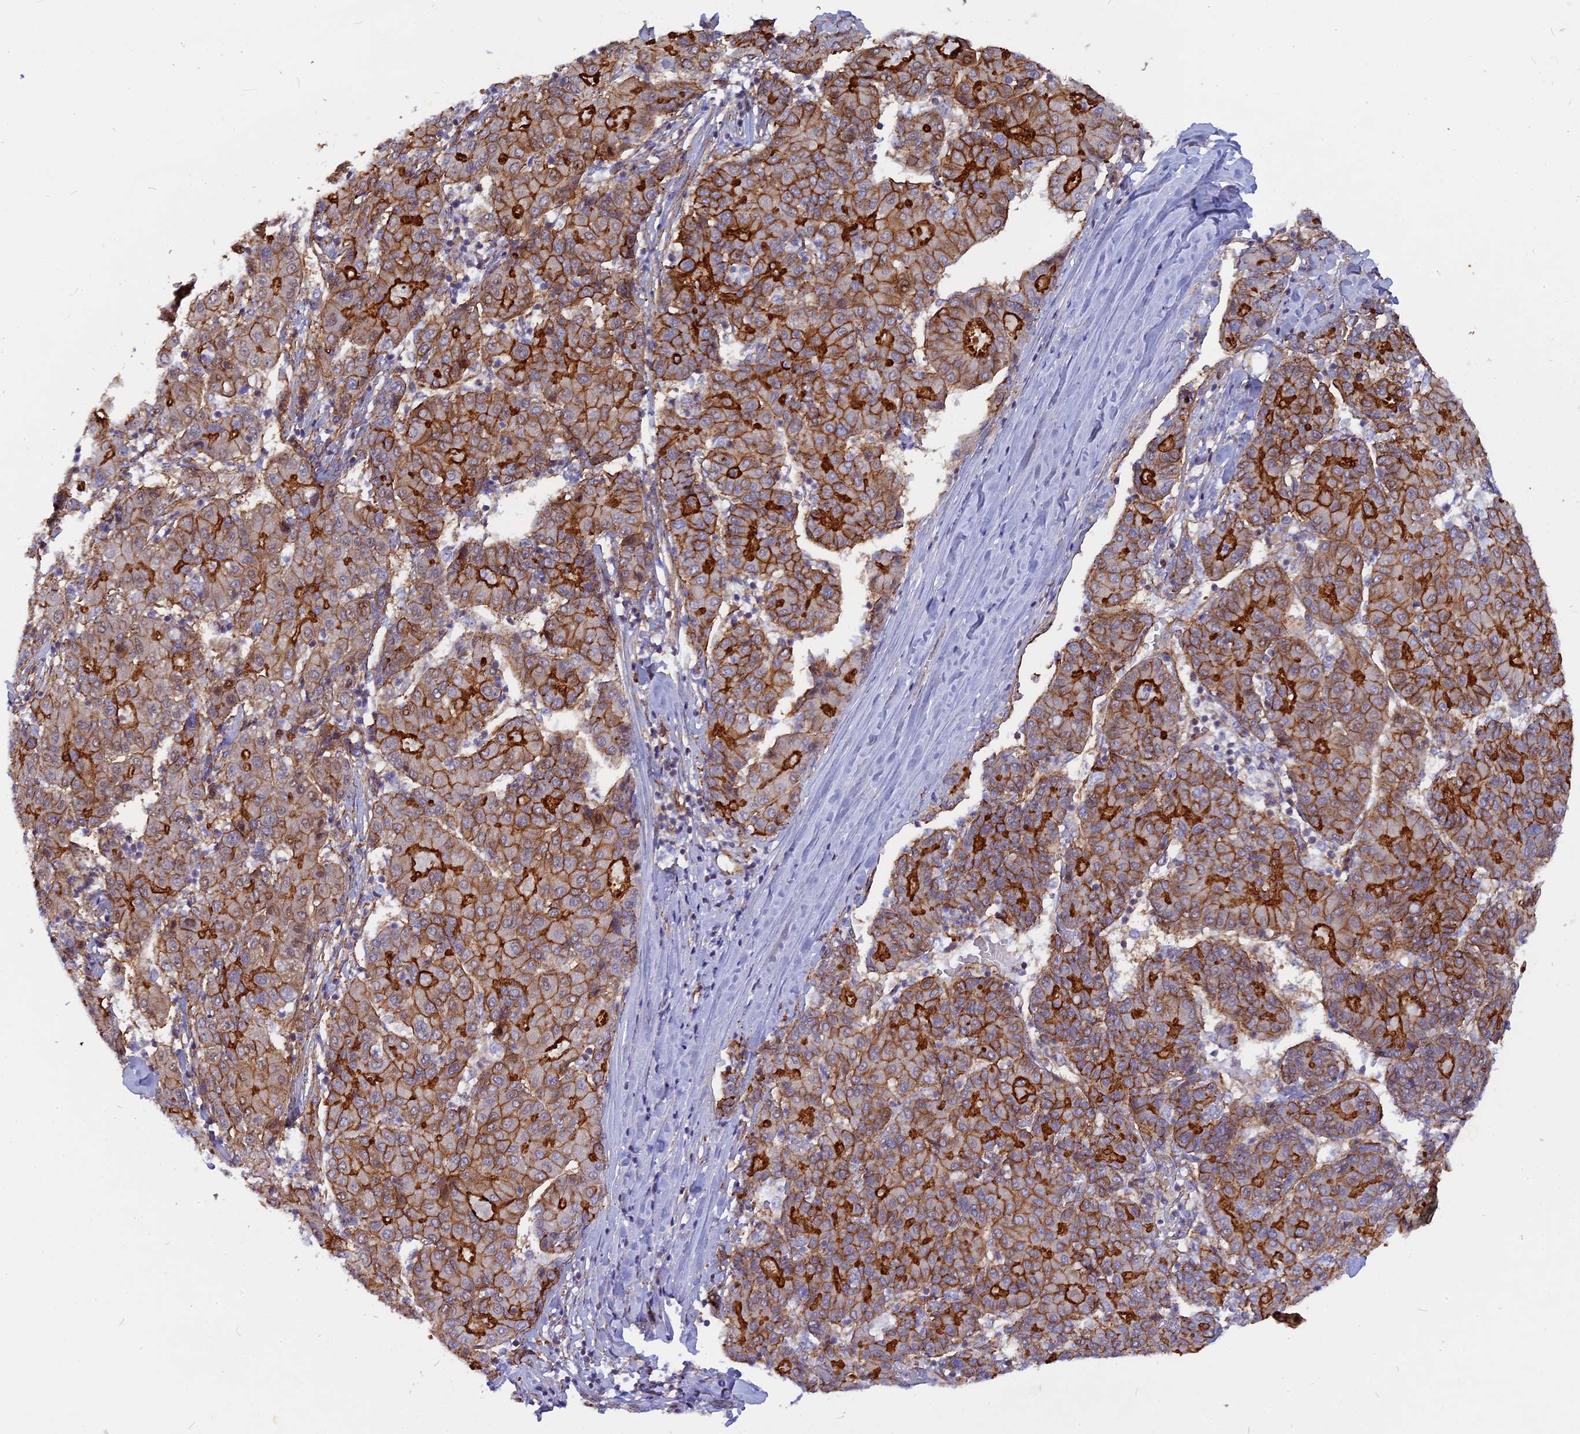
{"staining": {"intensity": "strong", "quantity": ">75%", "location": "cytoplasmic/membranous"}, "tissue": "liver cancer", "cell_type": "Tumor cells", "image_type": "cancer", "snomed": [{"axis": "morphology", "description": "Carcinoma, Hepatocellular, NOS"}, {"axis": "topography", "description": "Liver"}], "caption": "High-magnification brightfield microscopy of liver cancer (hepatocellular carcinoma) stained with DAB (3,3'-diaminobenzidine) (brown) and counterstained with hematoxylin (blue). tumor cells exhibit strong cytoplasmic/membranous staining is appreciated in approximately>75% of cells.", "gene": "CNBD2", "patient": {"sex": "male", "age": 65}}